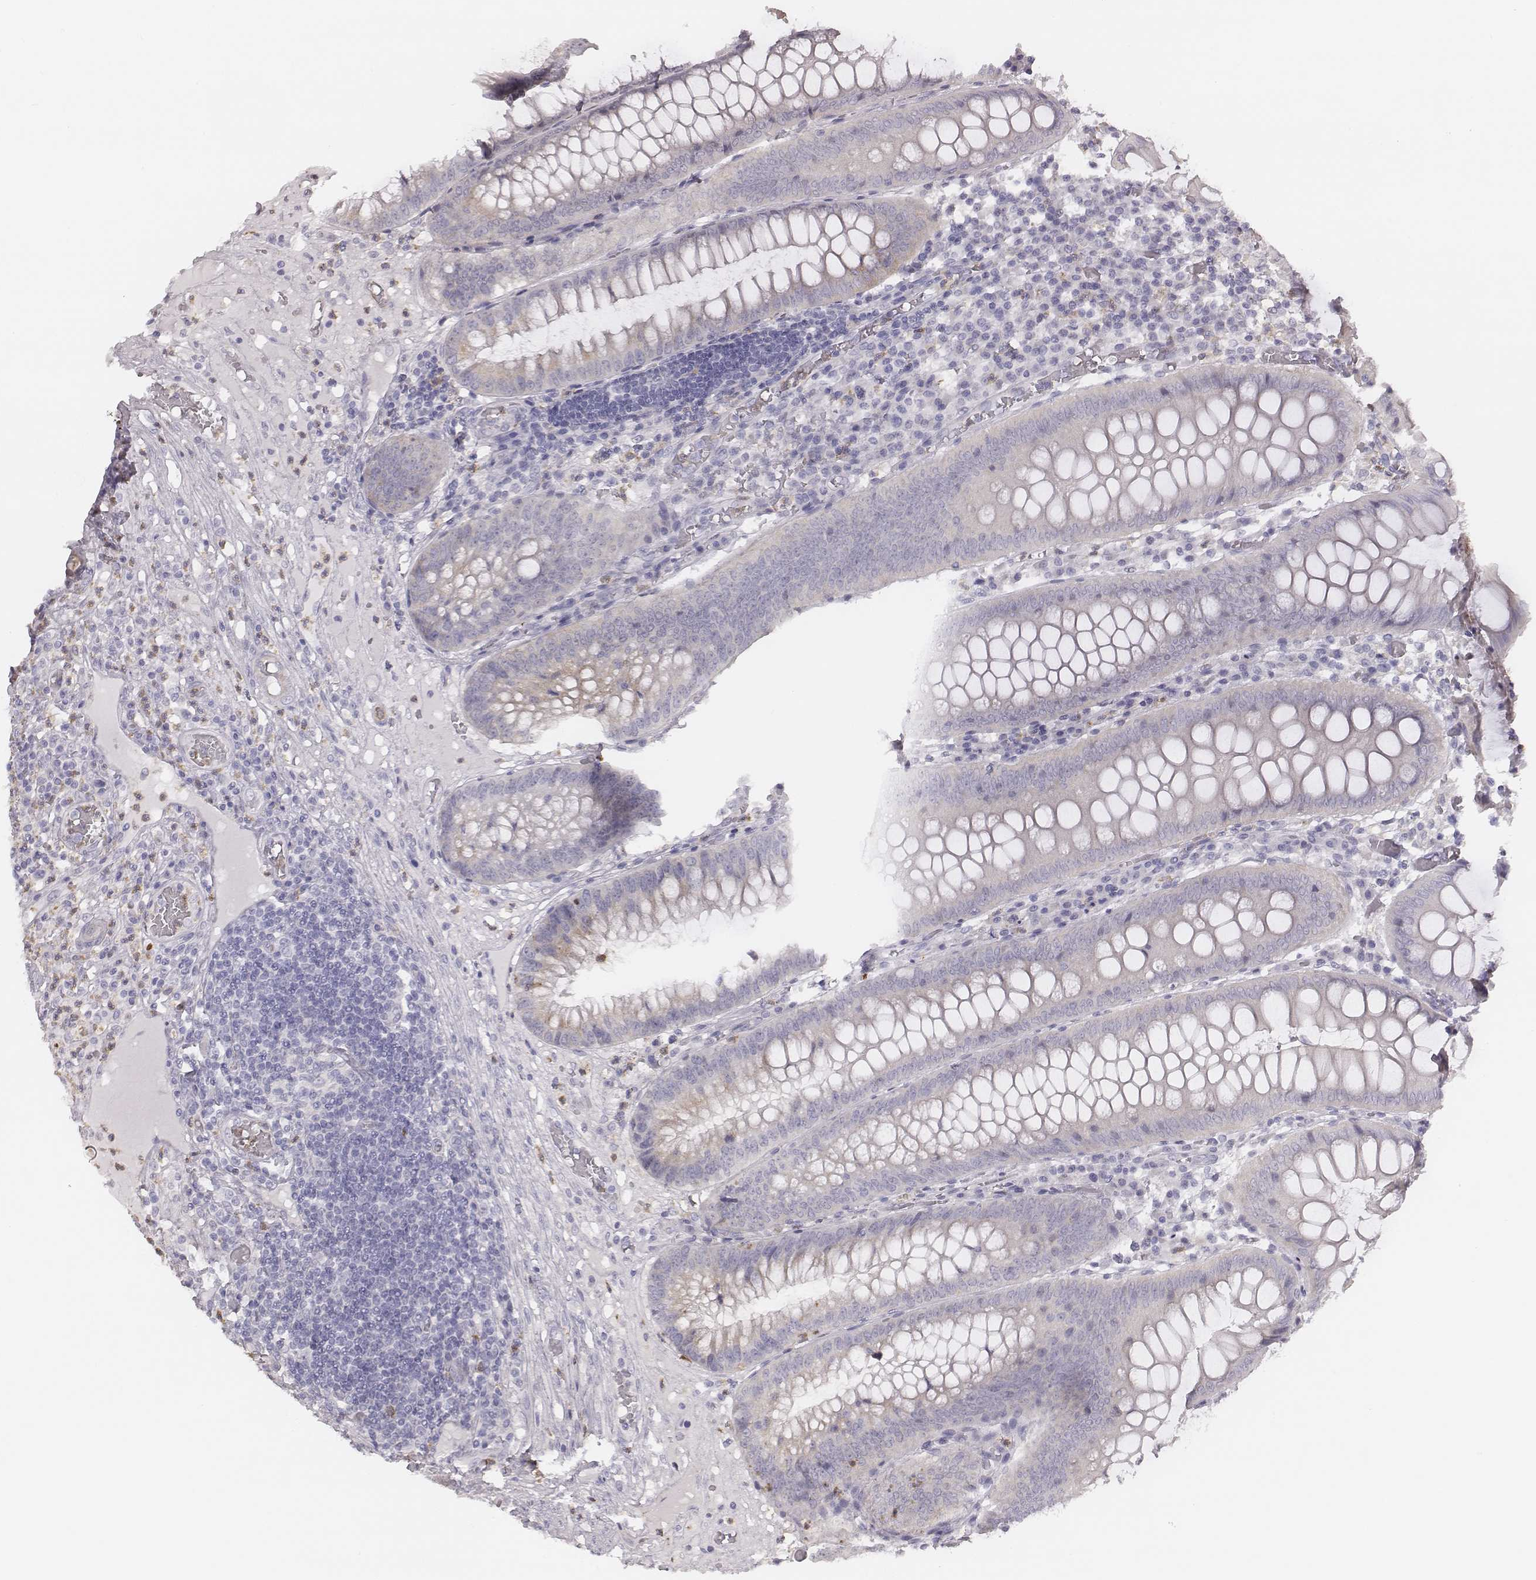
{"staining": {"intensity": "weak", "quantity": ">75%", "location": "cytoplasmic/membranous"}, "tissue": "appendix", "cell_type": "Glandular cells", "image_type": "normal", "snomed": [{"axis": "morphology", "description": "Normal tissue, NOS"}, {"axis": "morphology", "description": "Inflammation, NOS"}, {"axis": "topography", "description": "Appendix"}], "caption": "The micrograph shows staining of benign appendix, revealing weak cytoplasmic/membranous protein staining (brown color) within glandular cells. (DAB = brown stain, brightfield microscopy at high magnification).", "gene": "KCNJ12", "patient": {"sex": "male", "age": 16}}